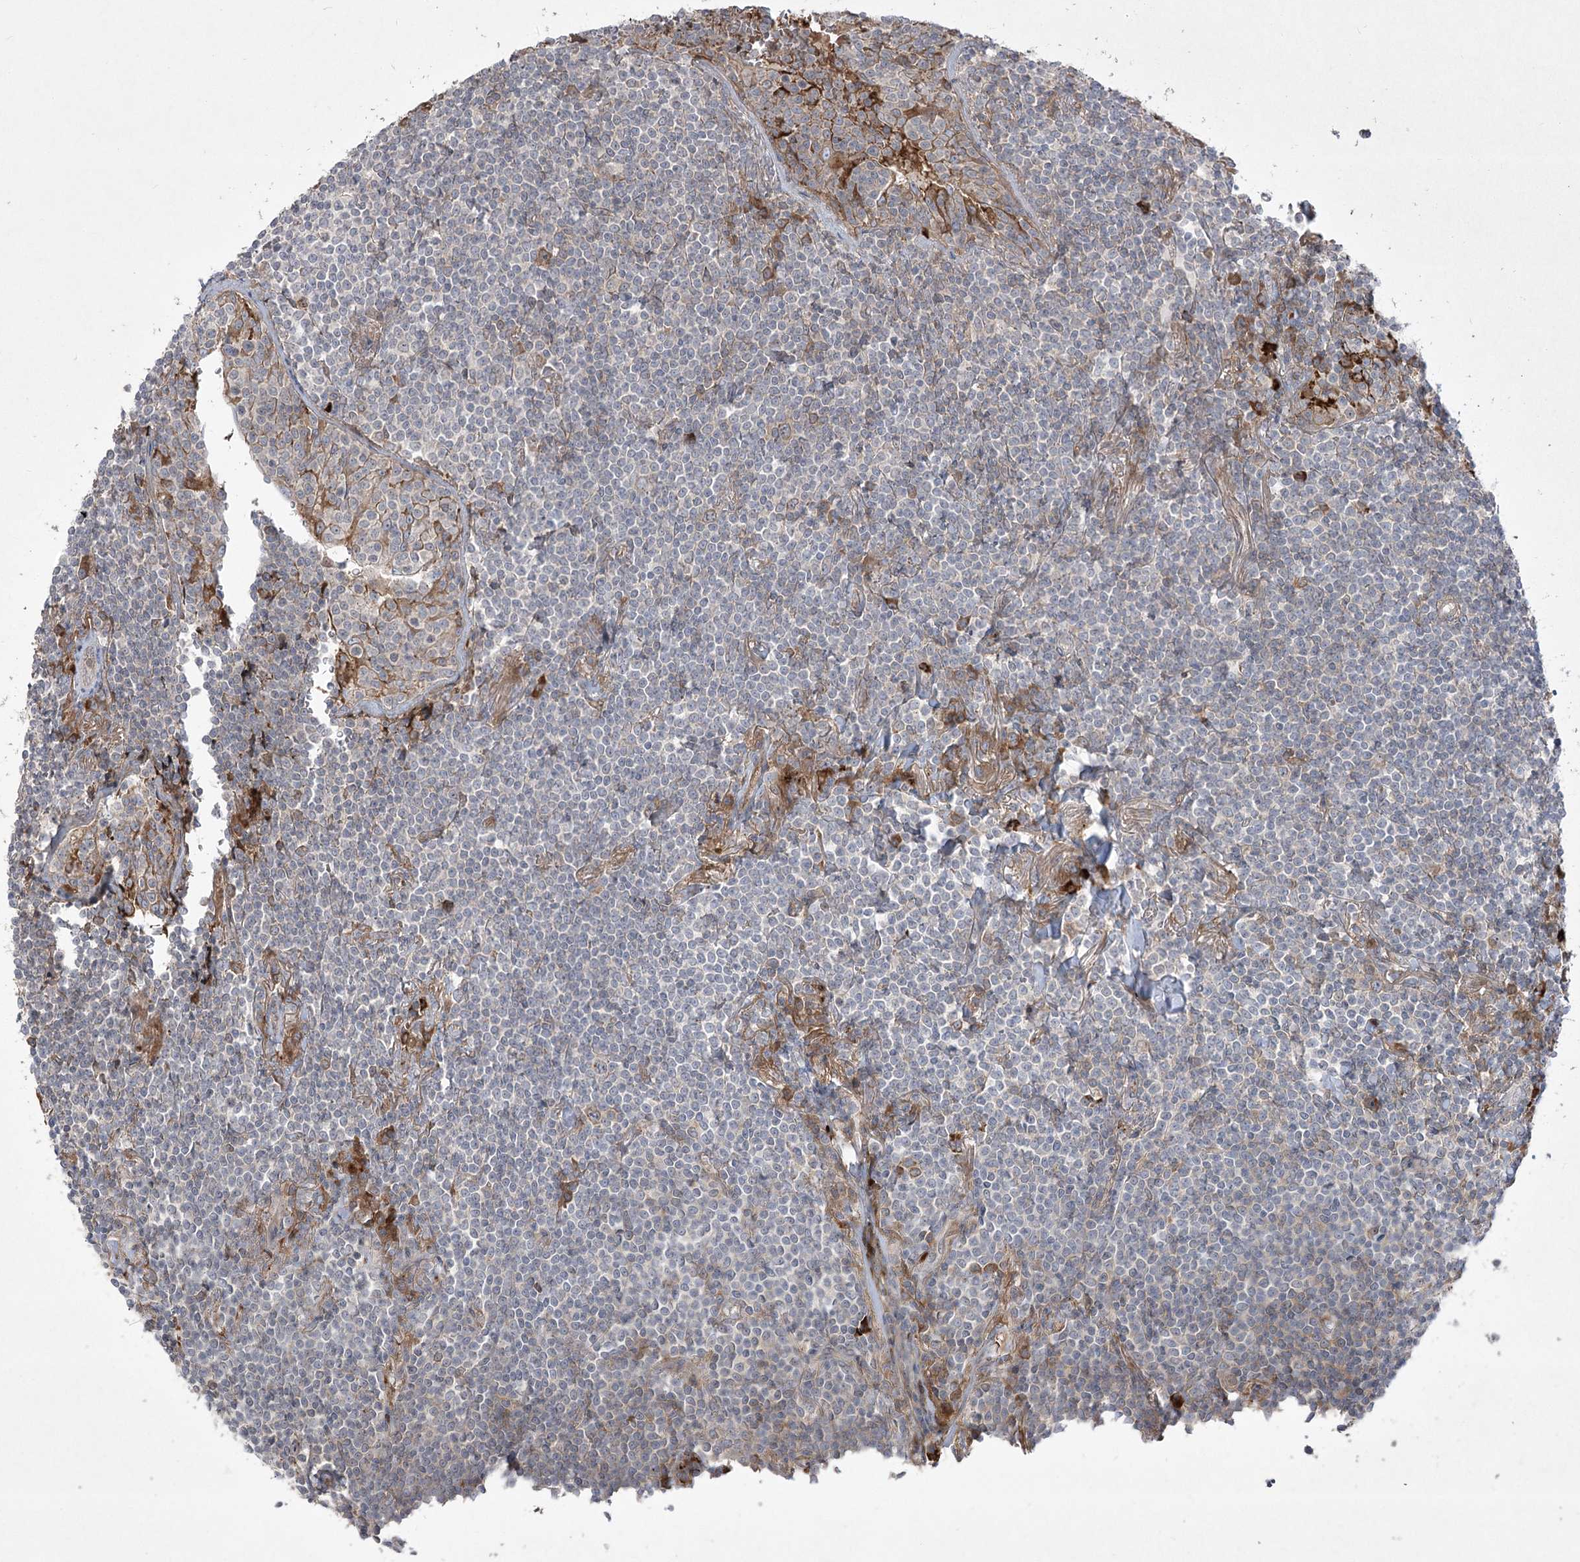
{"staining": {"intensity": "negative", "quantity": "none", "location": "none"}, "tissue": "lymphoma", "cell_type": "Tumor cells", "image_type": "cancer", "snomed": [{"axis": "morphology", "description": "Malignant lymphoma, non-Hodgkin's type, Low grade"}, {"axis": "topography", "description": "Lung"}], "caption": "This is a photomicrograph of IHC staining of lymphoma, which shows no staining in tumor cells. (Immunohistochemistry (ihc), brightfield microscopy, high magnification).", "gene": "PLEKHA5", "patient": {"sex": "female", "age": 71}}